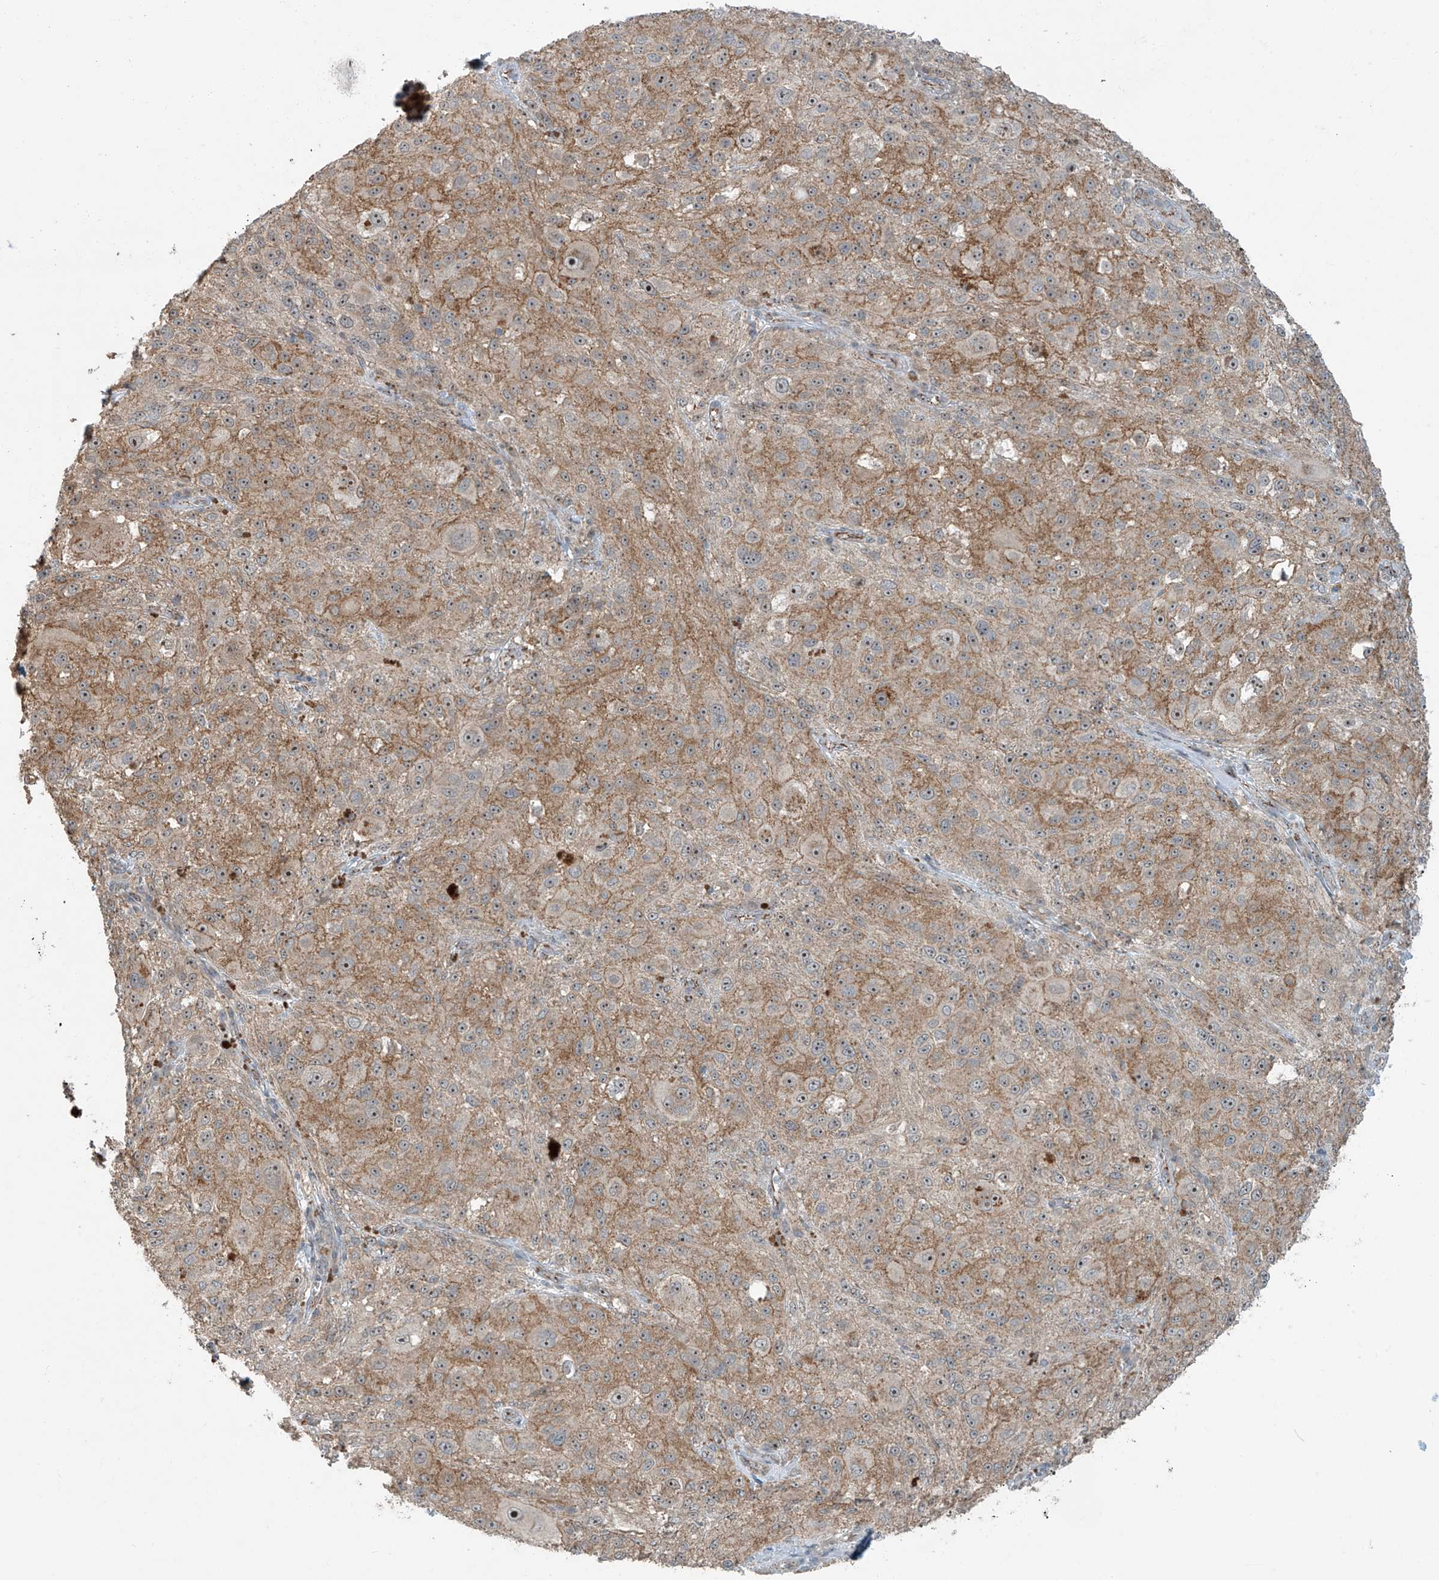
{"staining": {"intensity": "weak", "quantity": "25%-75%", "location": "cytoplasmic/membranous"}, "tissue": "melanoma", "cell_type": "Tumor cells", "image_type": "cancer", "snomed": [{"axis": "morphology", "description": "Necrosis, NOS"}, {"axis": "morphology", "description": "Malignant melanoma, NOS"}, {"axis": "topography", "description": "Skin"}], "caption": "Approximately 25%-75% of tumor cells in melanoma demonstrate weak cytoplasmic/membranous protein staining as visualized by brown immunohistochemical staining.", "gene": "ZNF16", "patient": {"sex": "female", "age": 87}}